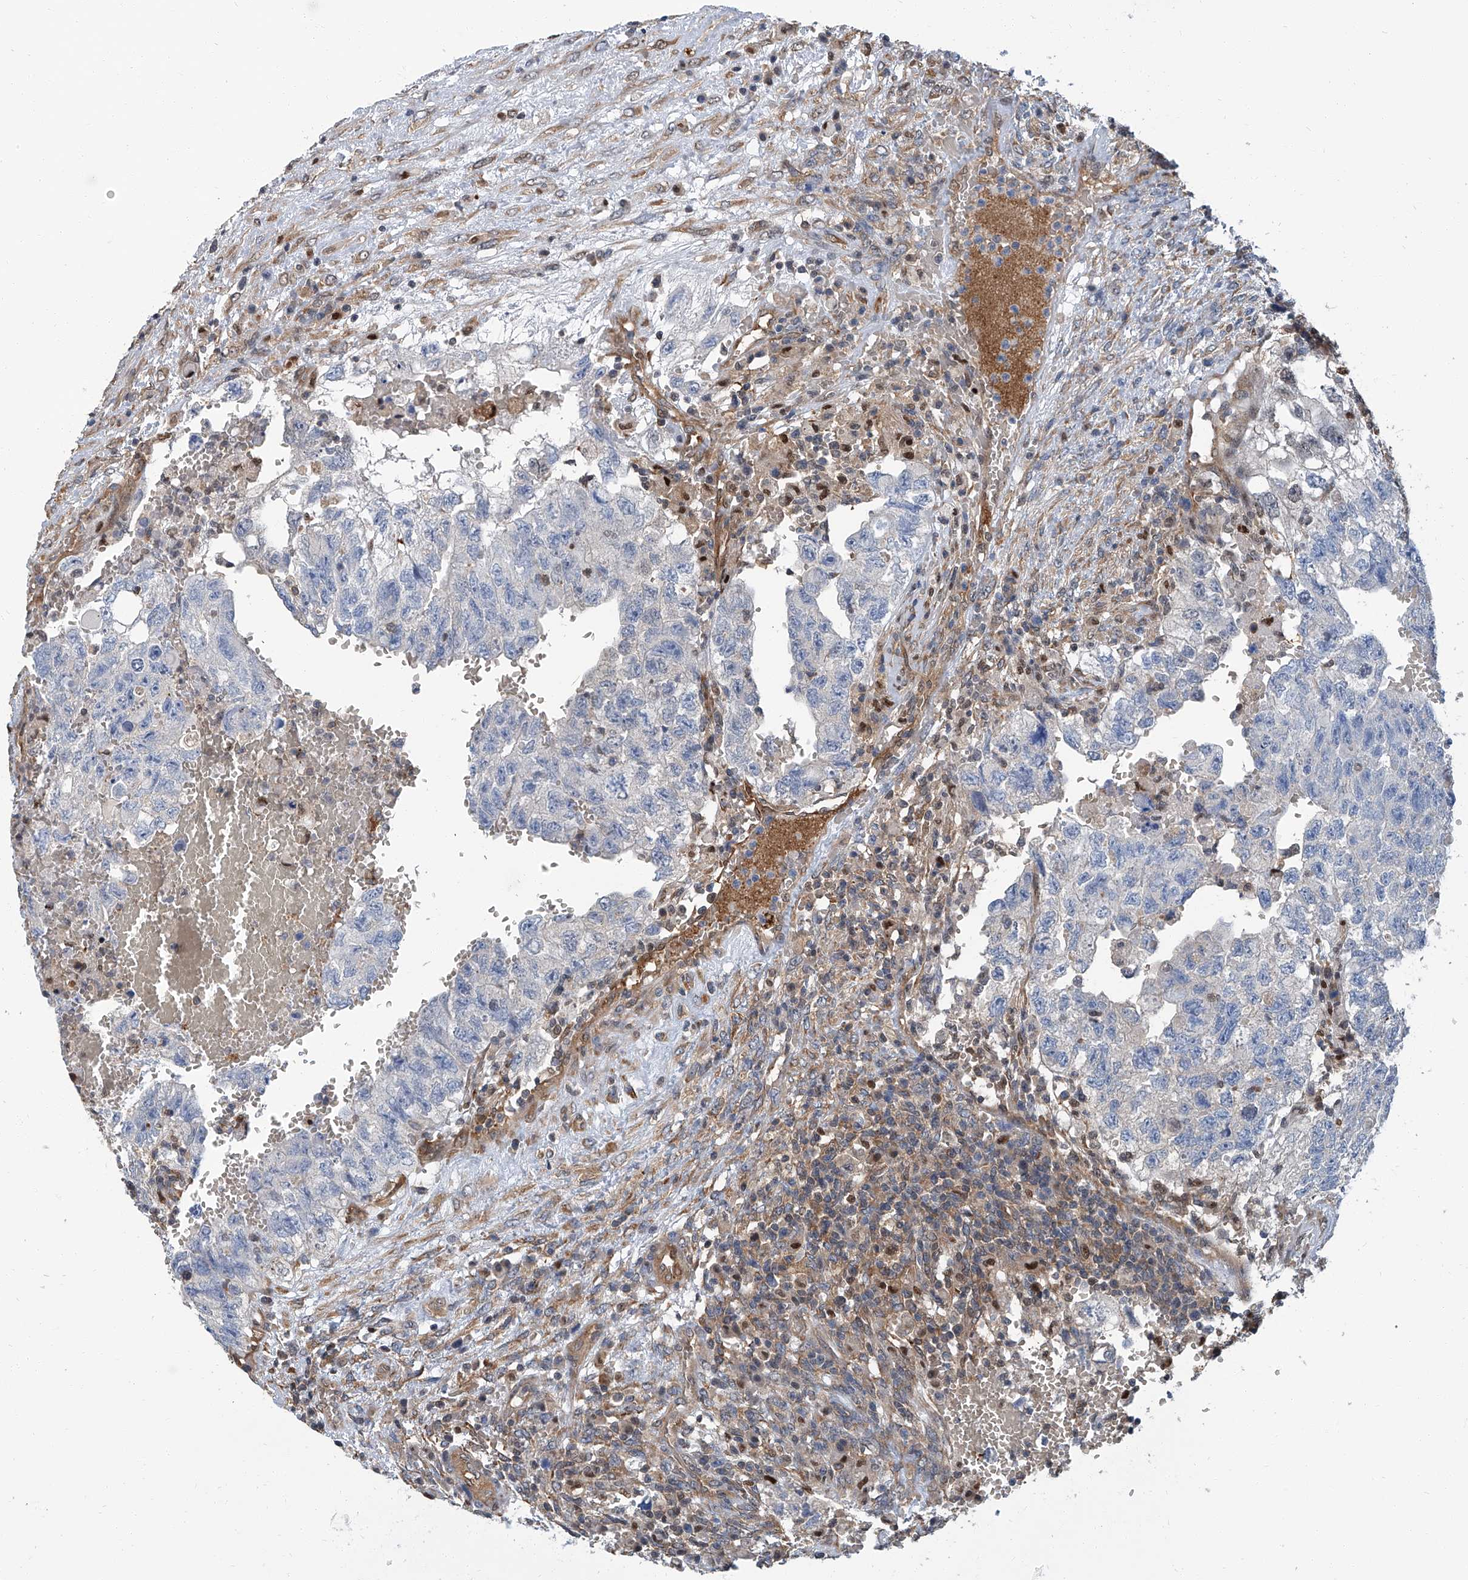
{"staining": {"intensity": "negative", "quantity": "none", "location": "none"}, "tissue": "testis cancer", "cell_type": "Tumor cells", "image_type": "cancer", "snomed": [{"axis": "morphology", "description": "Carcinoma, Embryonal, NOS"}, {"axis": "topography", "description": "Testis"}], "caption": "Tumor cells show no significant protein positivity in testis embryonal carcinoma.", "gene": "PSMB10", "patient": {"sex": "male", "age": 36}}